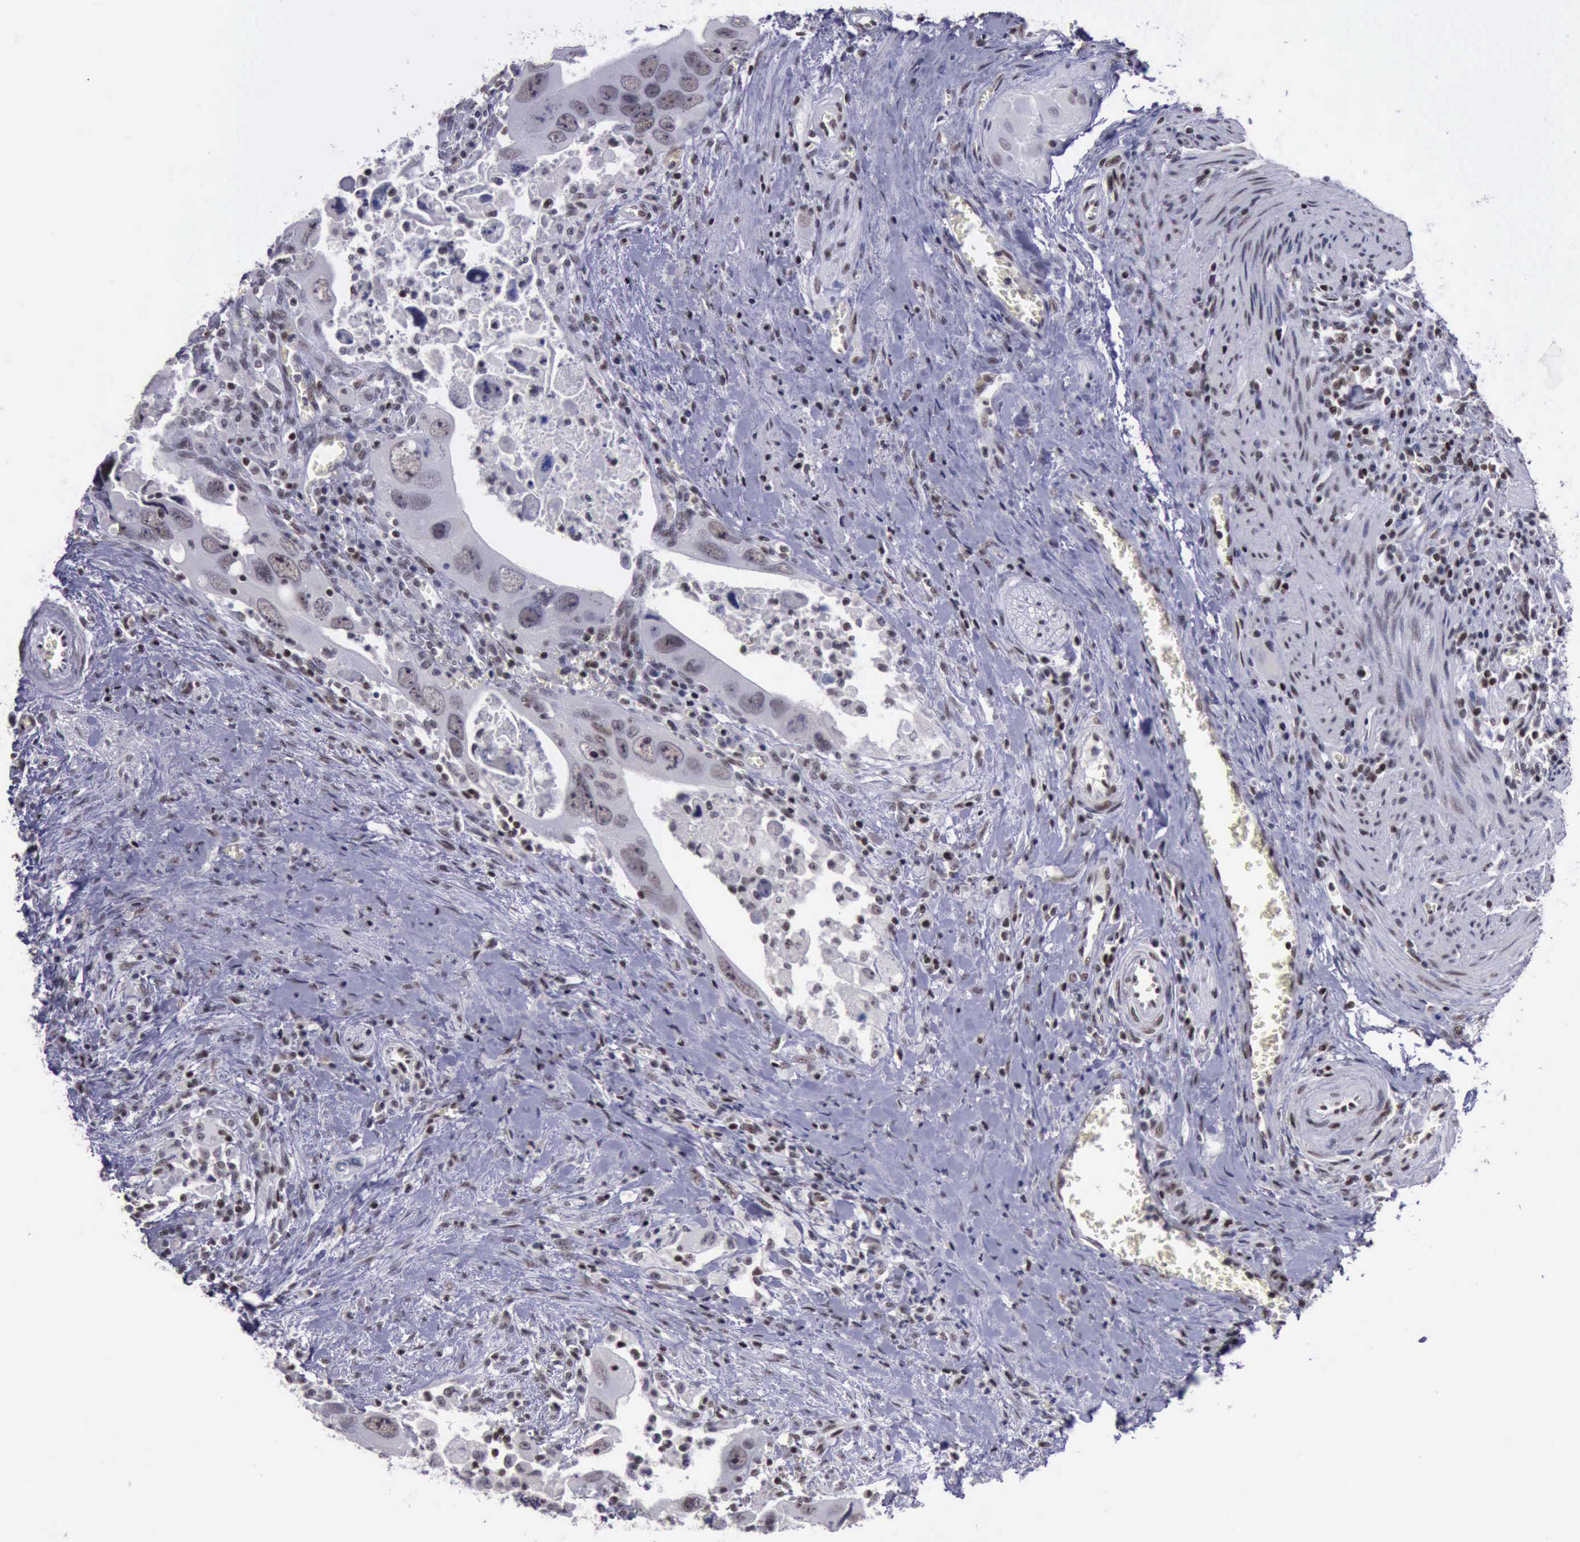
{"staining": {"intensity": "weak", "quantity": "25%-75%", "location": "nuclear"}, "tissue": "colorectal cancer", "cell_type": "Tumor cells", "image_type": "cancer", "snomed": [{"axis": "morphology", "description": "Adenocarcinoma, NOS"}, {"axis": "topography", "description": "Rectum"}], "caption": "Immunohistochemical staining of colorectal cancer exhibits low levels of weak nuclear positivity in approximately 25%-75% of tumor cells.", "gene": "YY1", "patient": {"sex": "male", "age": 70}}